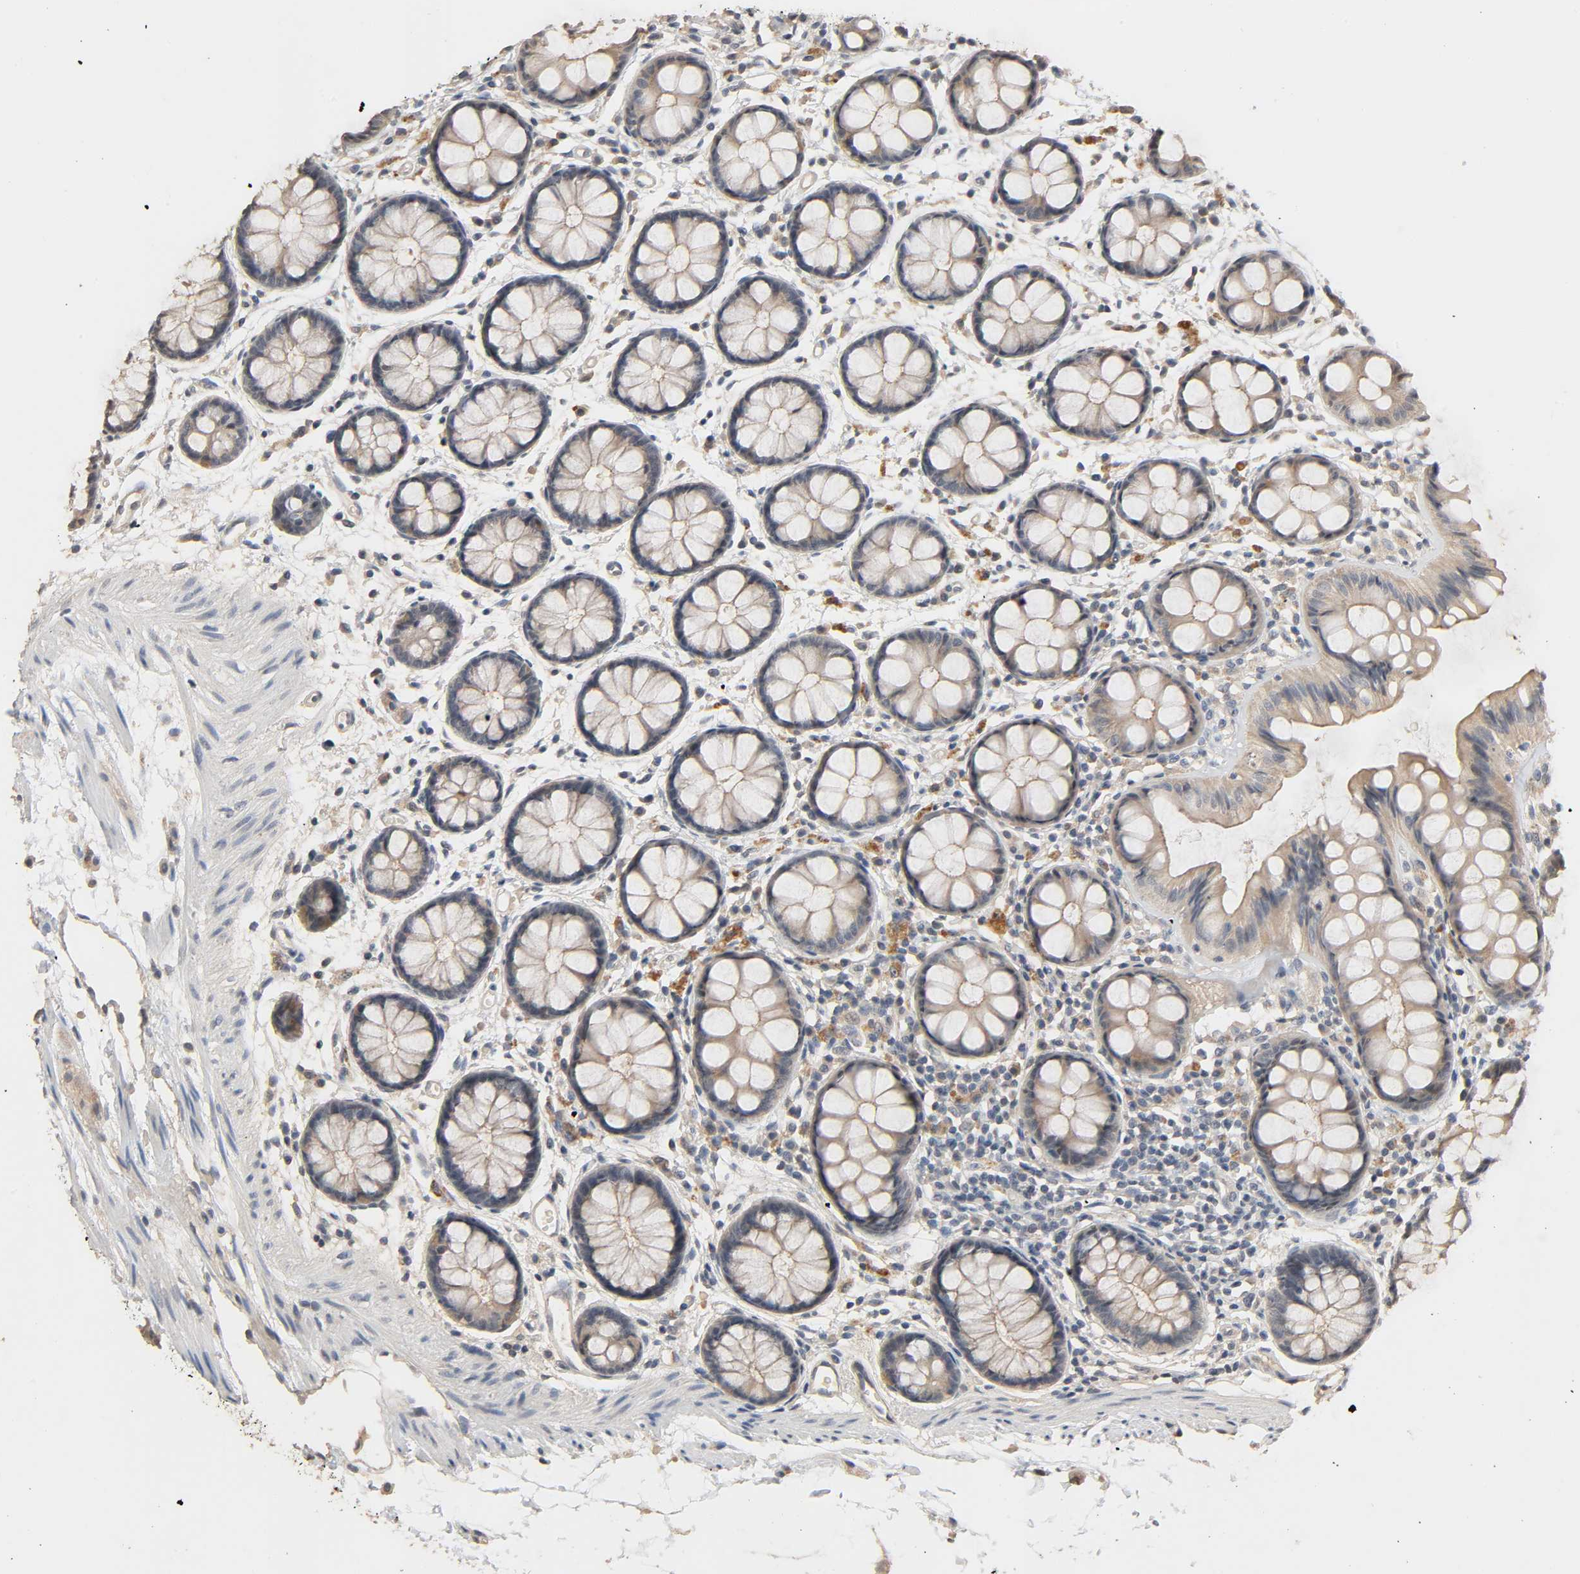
{"staining": {"intensity": "moderate", "quantity": "<25%", "location": "cytoplasmic/membranous"}, "tissue": "rectum", "cell_type": "Glandular cells", "image_type": "normal", "snomed": [{"axis": "morphology", "description": "Normal tissue, NOS"}, {"axis": "topography", "description": "Rectum"}], "caption": "Immunohistochemistry (IHC) histopathology image of normal rectum stained for a protein (brown), which demonstrates low levels of moderate cytoplasmic/membranous positivity in about <25% of glandular cells.", "gene": "MAGEA8", "patient": {"sex": "female", "age": 66}}